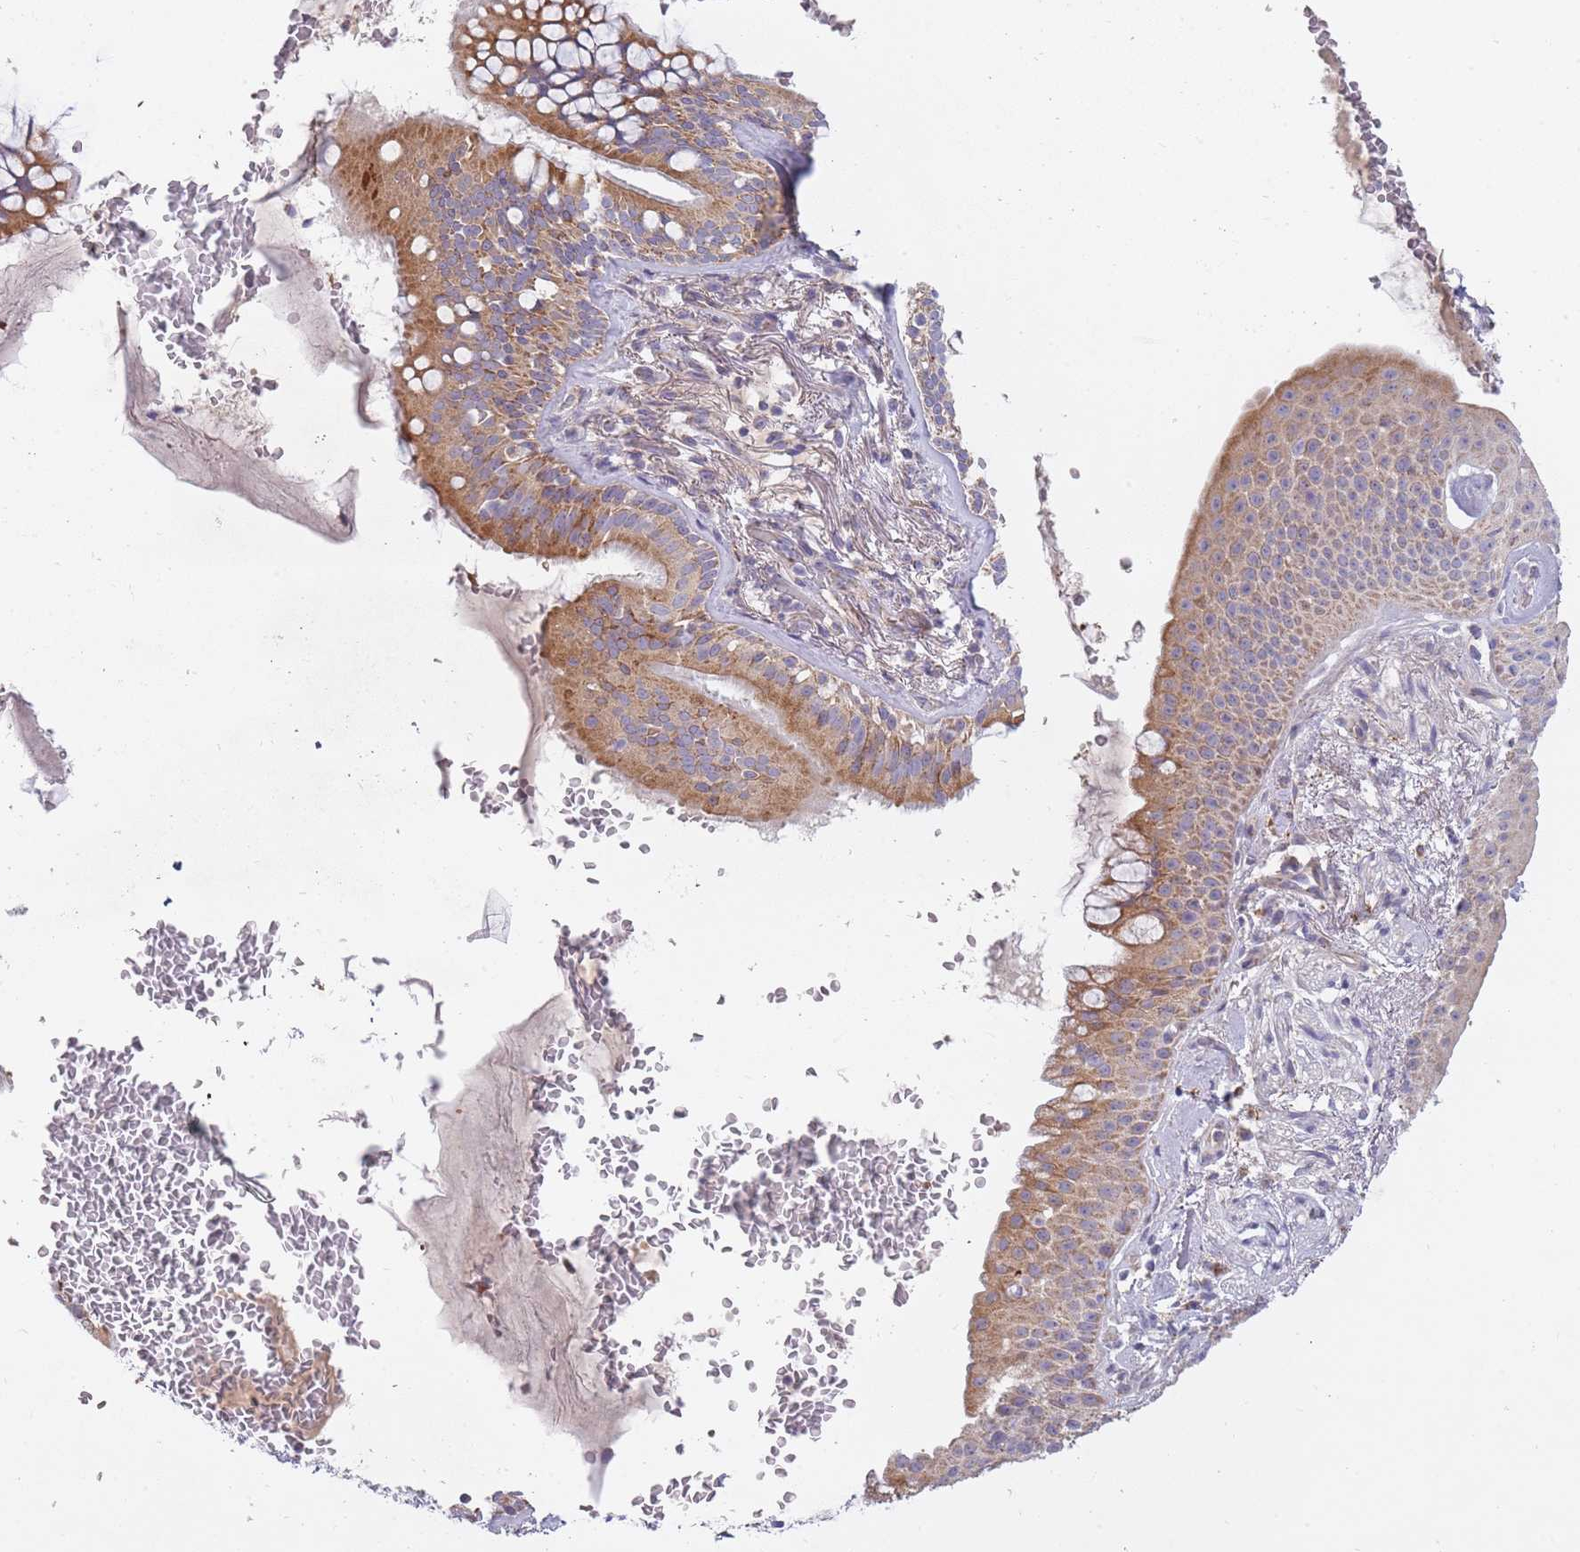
{"staining": {"intensity": "moderate", "quantity": ">75%", "location": "cytoplasmic/membranous"}, "tissue": "bronchus", "cell_type": "Respiratory epithelial cells", "image_type": "normal", "snomed": [{"axis": "morphology", "description": "Normal tissue, NOS"}, {"axis": "topography", "description": "Bronchus"}], "caption": "Benign bronchus demonstrates moderate cytoplasmic/membranous staining in about >75% of respiratory epithelial cells The staining was performed using DAB to visualize the protein expression in brown, while the nuclei were stained in blue with hematoxylin (Magnification: 20x)..", "gene": "ALKBH4", "patient": {"sex": "male", "age": 70}}